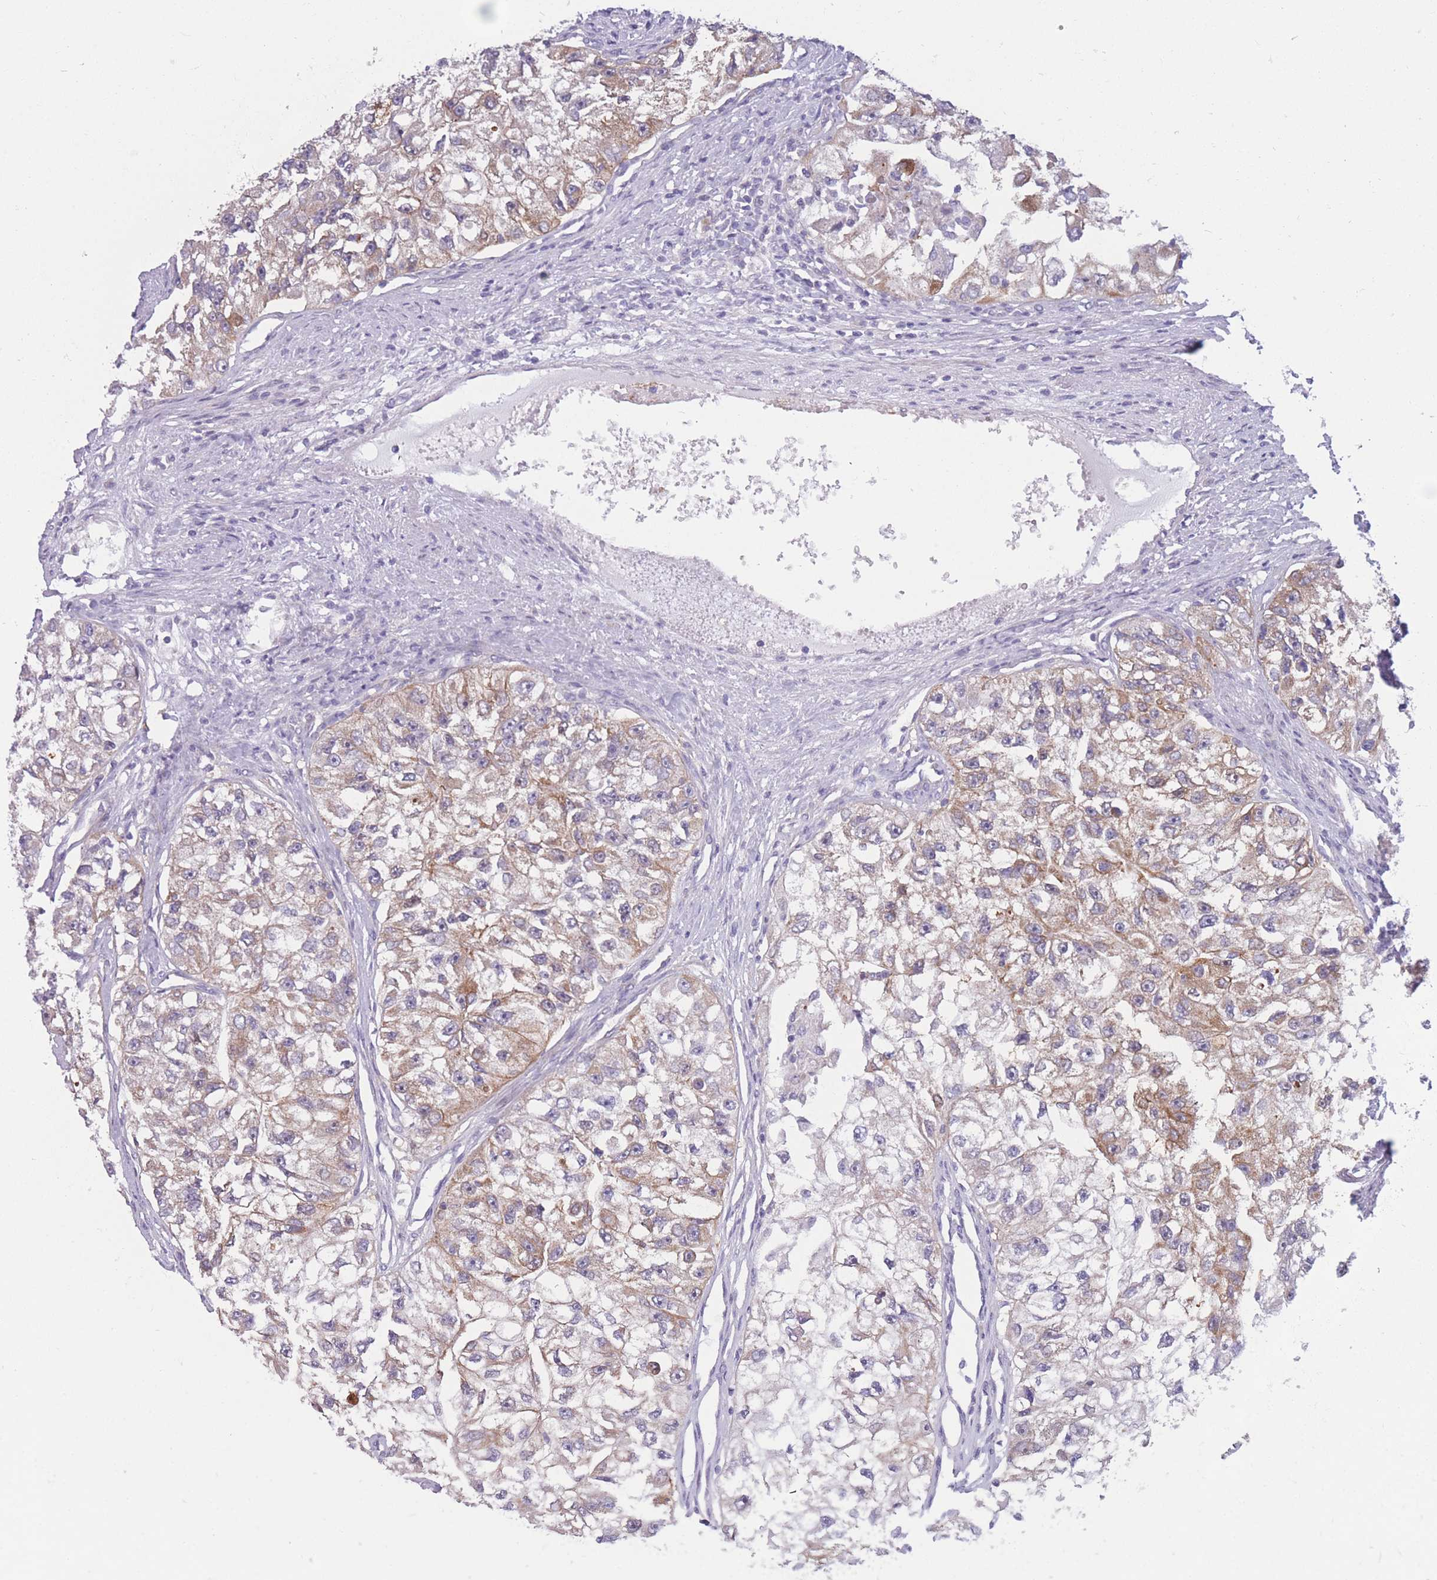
{"staining": {"intensity": "moderate", "quantity": "25%-75%", "location": "cytoplasmic/membranous"}, "tissue": "renal cancer", "cell_type": "Tumor cells", "image_type": "cancer", "snomed": [{"axis": "morphology", "description": "Adenocarcinoma, NOS"}, {"axis": "topography", "description": "Kidney"}], "caption": "There is medium levels of moderate cytoplasmic/membranous positivity in tumor cells of renal cancer, as demonstrated by immunohistochemical staining (brown color).", "gene": "PDE4A", "patient": {"sex": "male", "age": 63}}